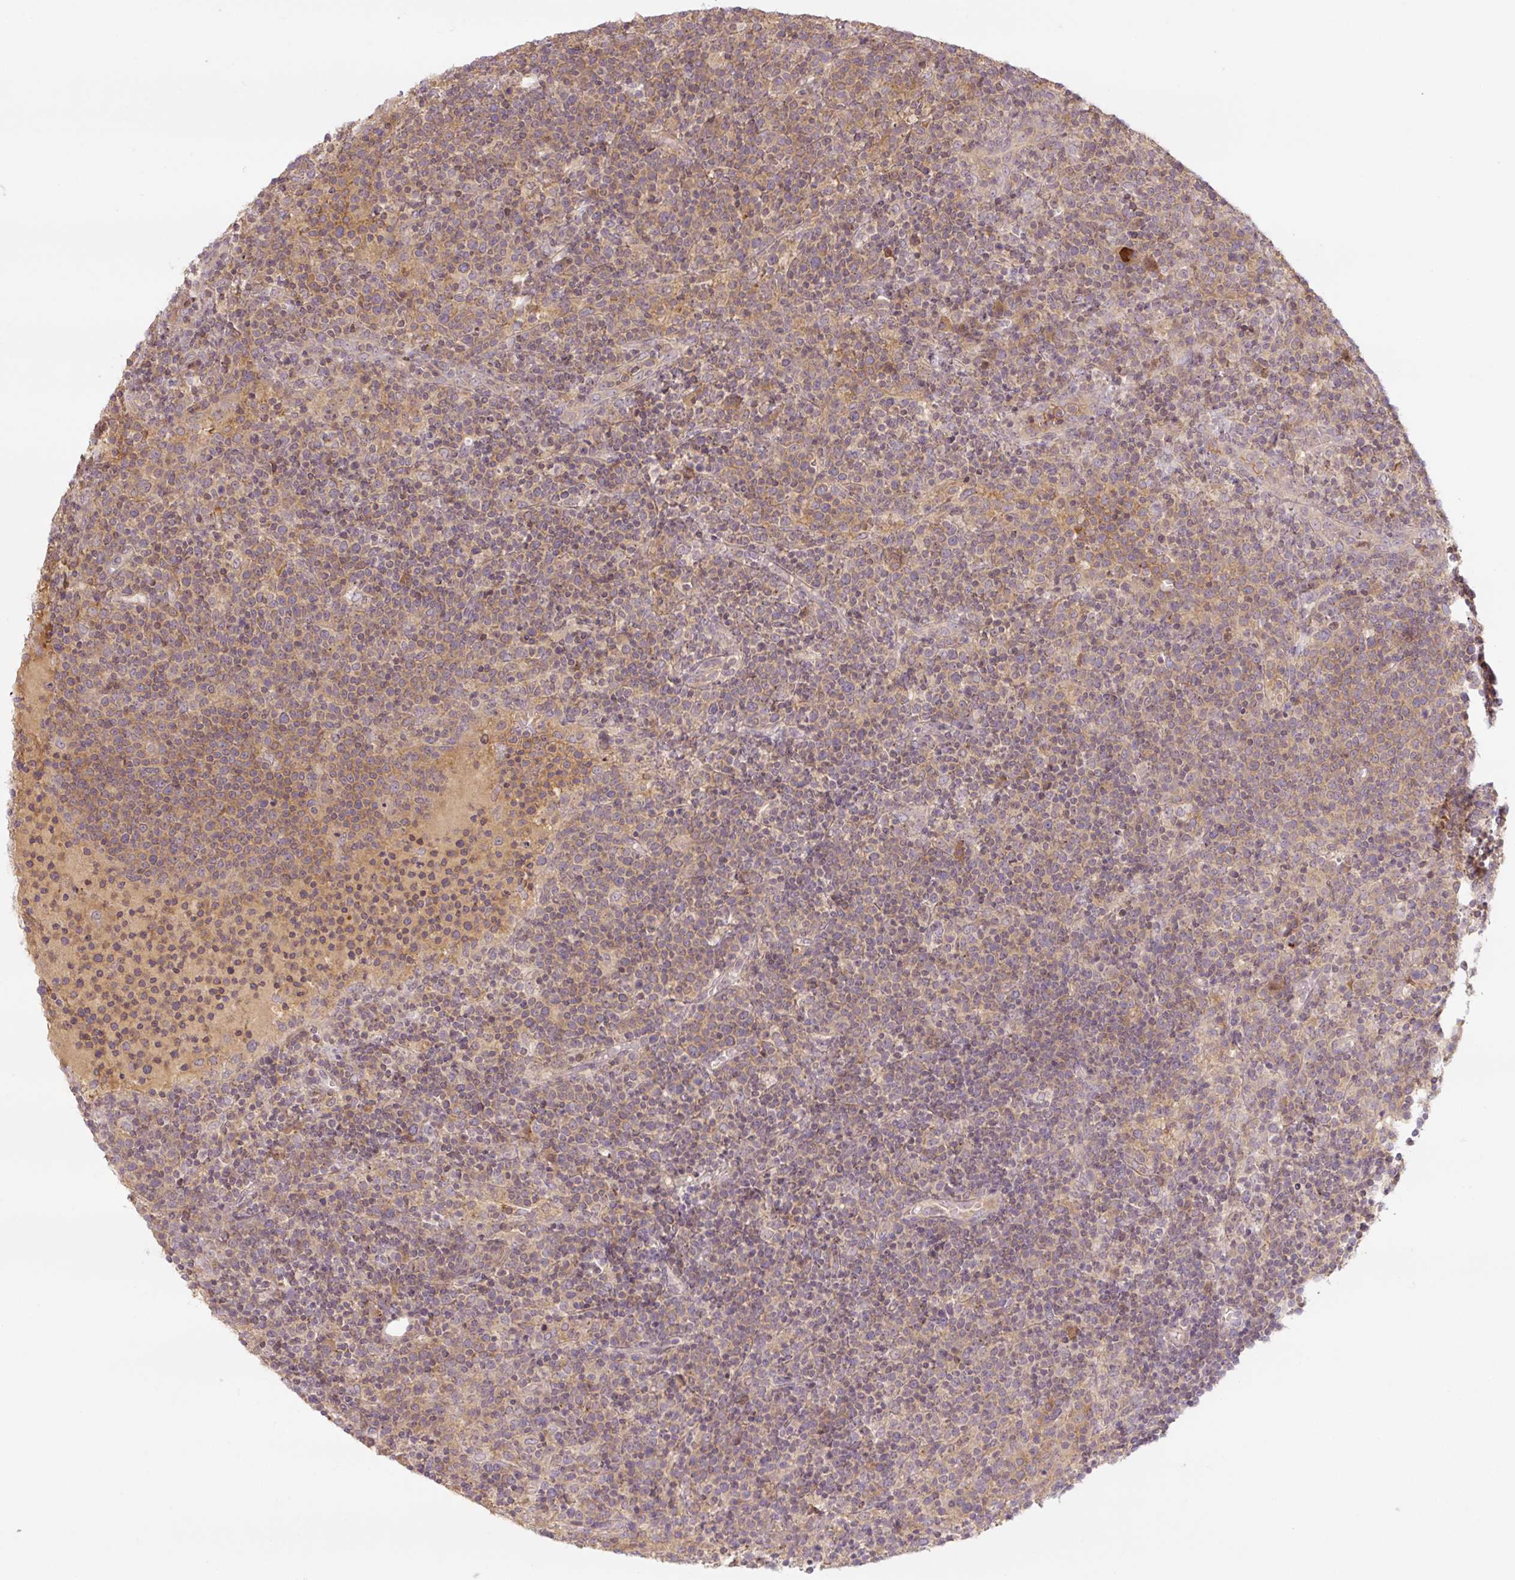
{"staining": {"intensity": "weak", "quantity": "25%-75%", "location": "cytoplasmic/membranous"}, "tissue": "lymphoma", "cell_type": "Tumor cells", "image_type": "cancer", "snomed": [{"axis": "morphology", "description": "Malignant lymphoma, non-Hodgkin's type, High grade"}, {"axis": "topography", "description": "Lymph node"}], "caption": "IHC staining of lymphoma, which shows low levels of weak cytoplasmic/membranous positivity in about 25%-75% of tumor cells indicating weak cytoplasmic/membranous protein staining. The staining was performed using DAB (brown) for protein detection and nuclei were counterstained in hematoxylin (blue).", "gene": "C2orf73", "patient": {"sex": "male", "age": 61}}